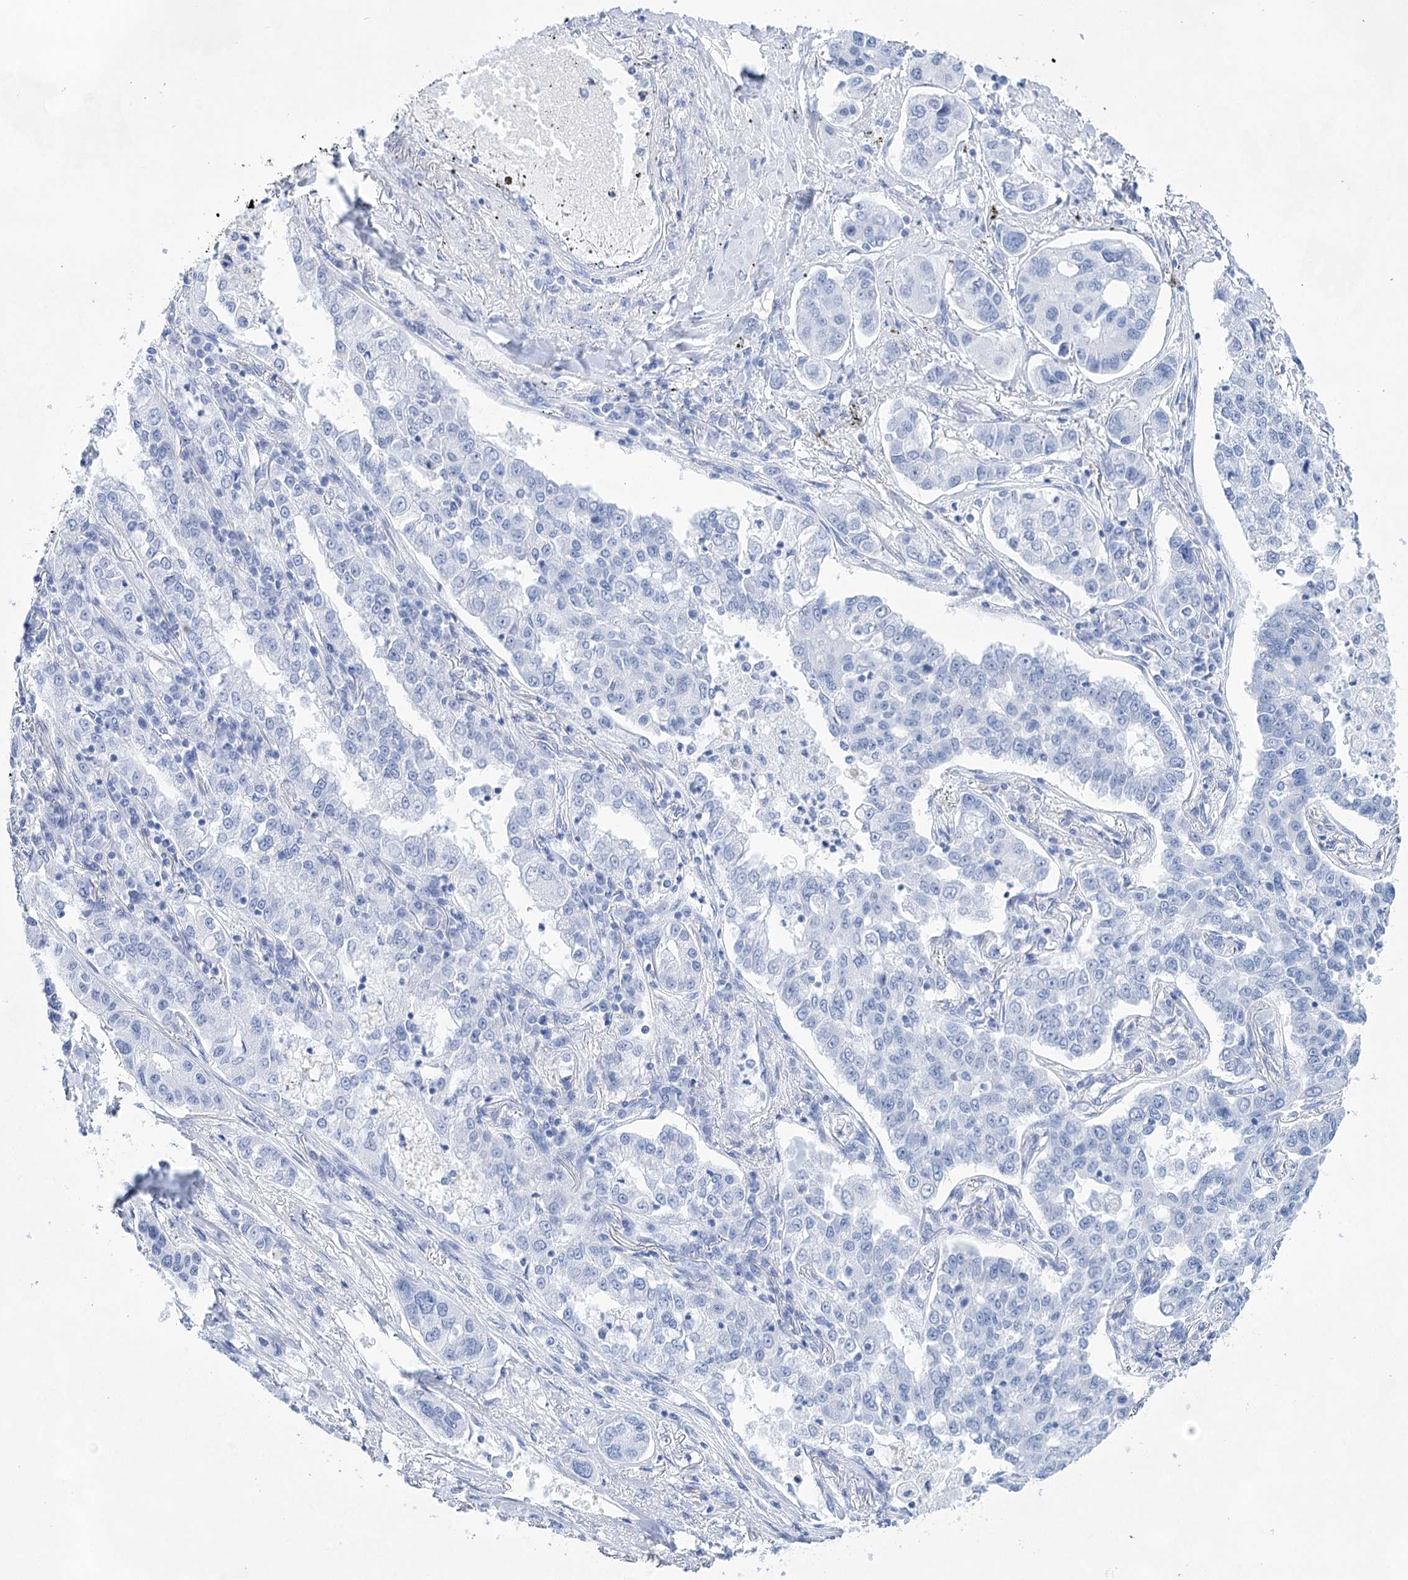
{"staining": {"intensity": "negative", "quantity": "none", "location": "none"}, "tissue": "lung cancer", "cell_type": "Tumor cells", "image_type": "cancer", "snomed": [{"axis": "morphology", "description": "Adenocarcinoma, NOS"}, {"axis": "topography", "description": "Lung"}], "caption": "Tumor cells show no significant expression in lung cancer.", "gene": "LALBA", "patient": {"sex": "male", "age": 49}}